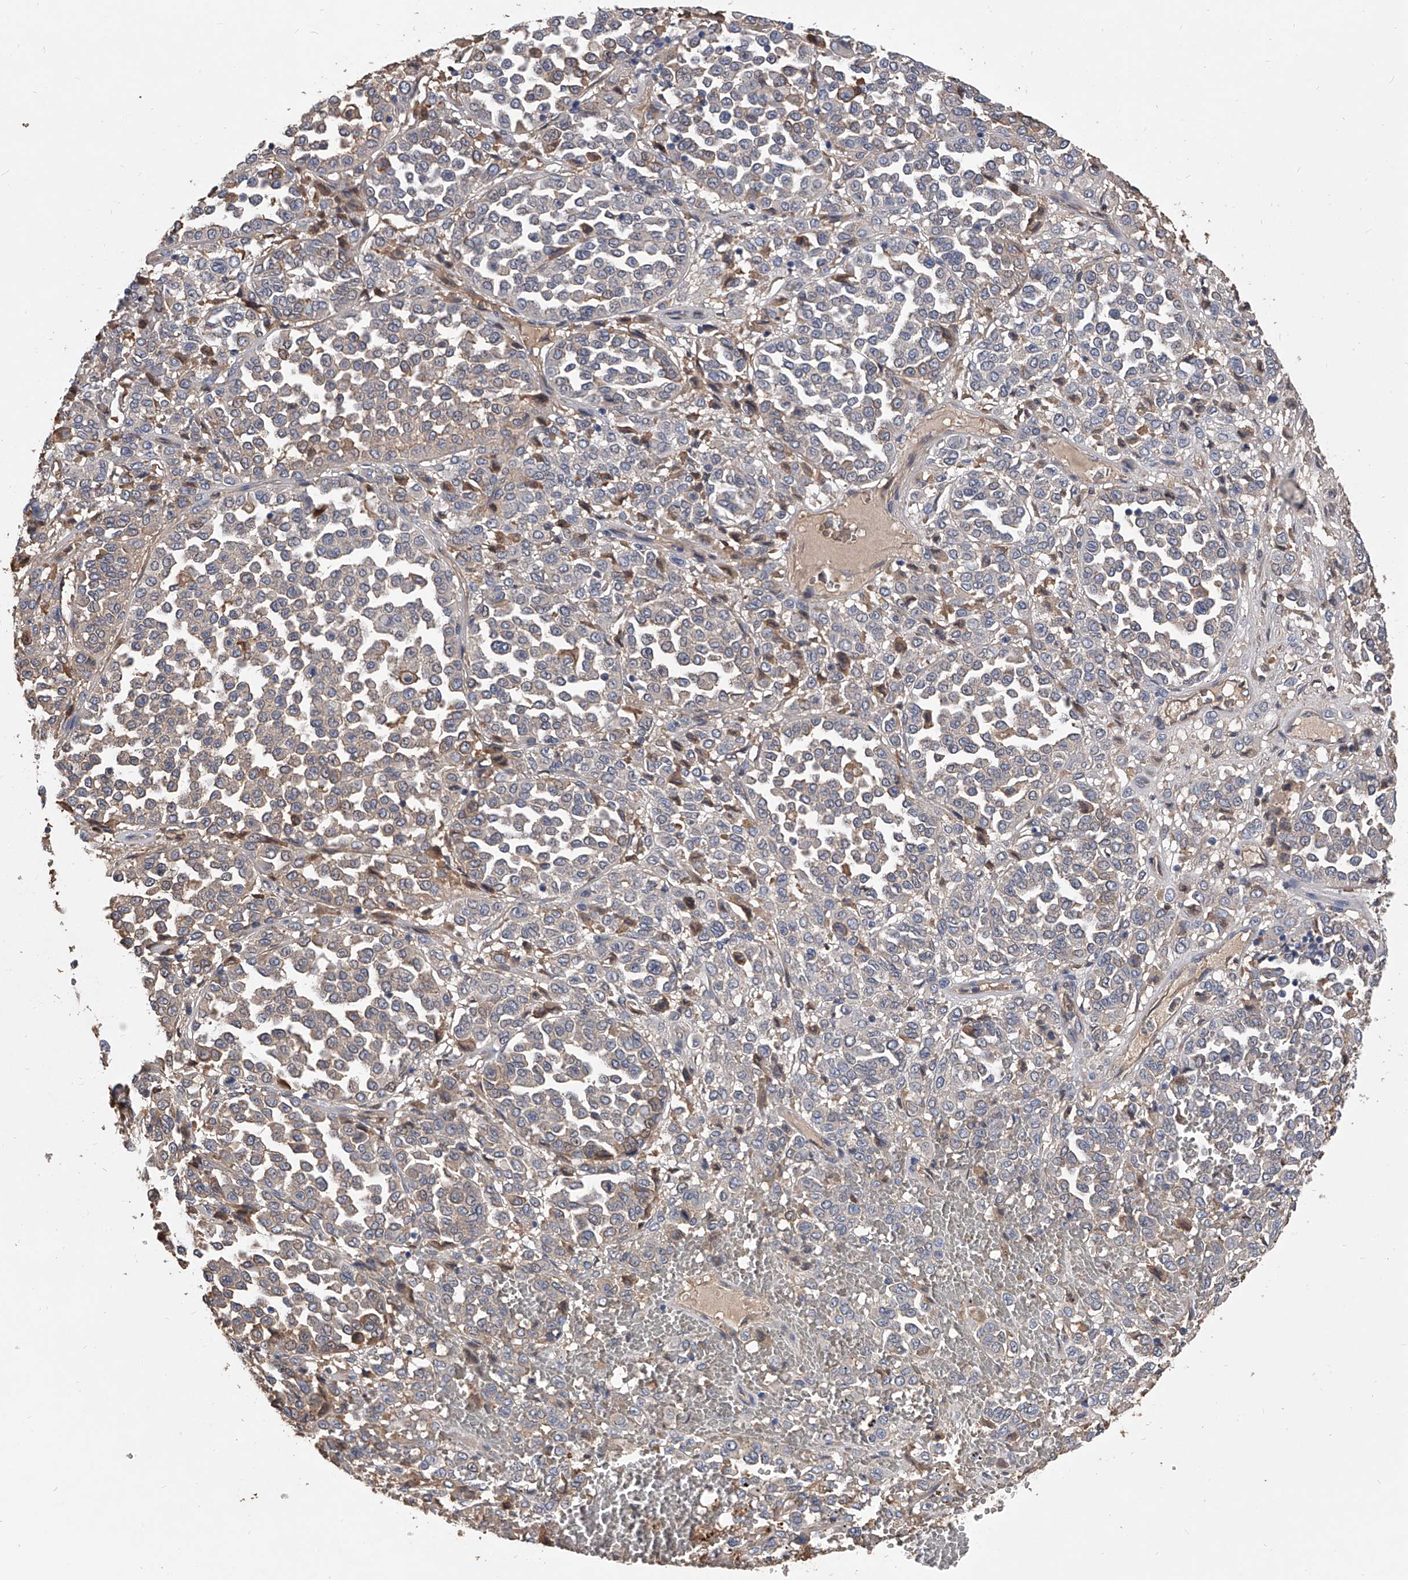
{"staining": {"intensity": "negative", "quantity": "none", "location": "none"}, "tissue": "melanoma", "cell_type": "Tumor cells", "image_type": "cancer", "snomed": [{"axis": "morphology", "description": "Malignant melanoma, Metastatic site"}, {"axis": "topography", "description": "Pancreas"}], "caption": "A high-resolution image shows immunohistochemistry (IHC) staining of melanoma, which exhibits no significant staining in tumor cells.", "gene": "ZNF25", "patient": {"sex": "female", "age": 30}}